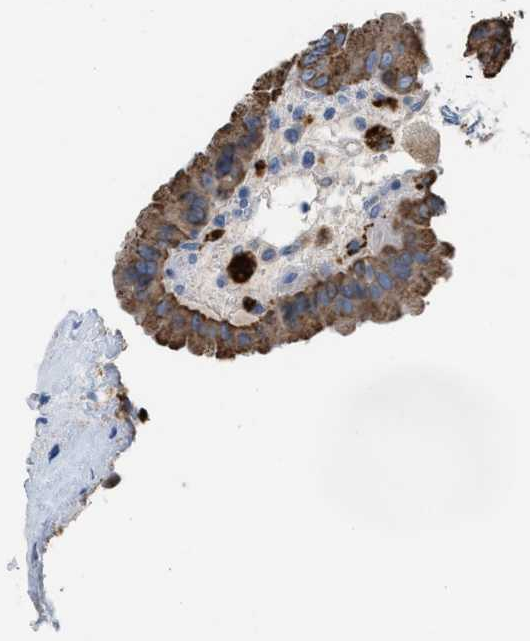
{"staining": {"intensity": "moderate", "quantity": ">75%", "location": "cytoplasmic/membranous"}, "tissue": "thyroid cancer", "cell_type": "Tumor cells", "image_type": "cancer", "snomed": [{"axis": "morphology", "description": "Papillary adenocarcinoma, NOS"}, {"axis": "topography", "description": "Thyroid gland"}], "caption": "An image of thyroid papillary adenocarcinoma stained for a protein exhibits moderate cytoplasmic/membranous brown staining in tumor cells. (Brightfield microscopy of DAB IHC at high magnification).", "gene": "ASPA", "patient": {"sex": "male", "age": 33}}